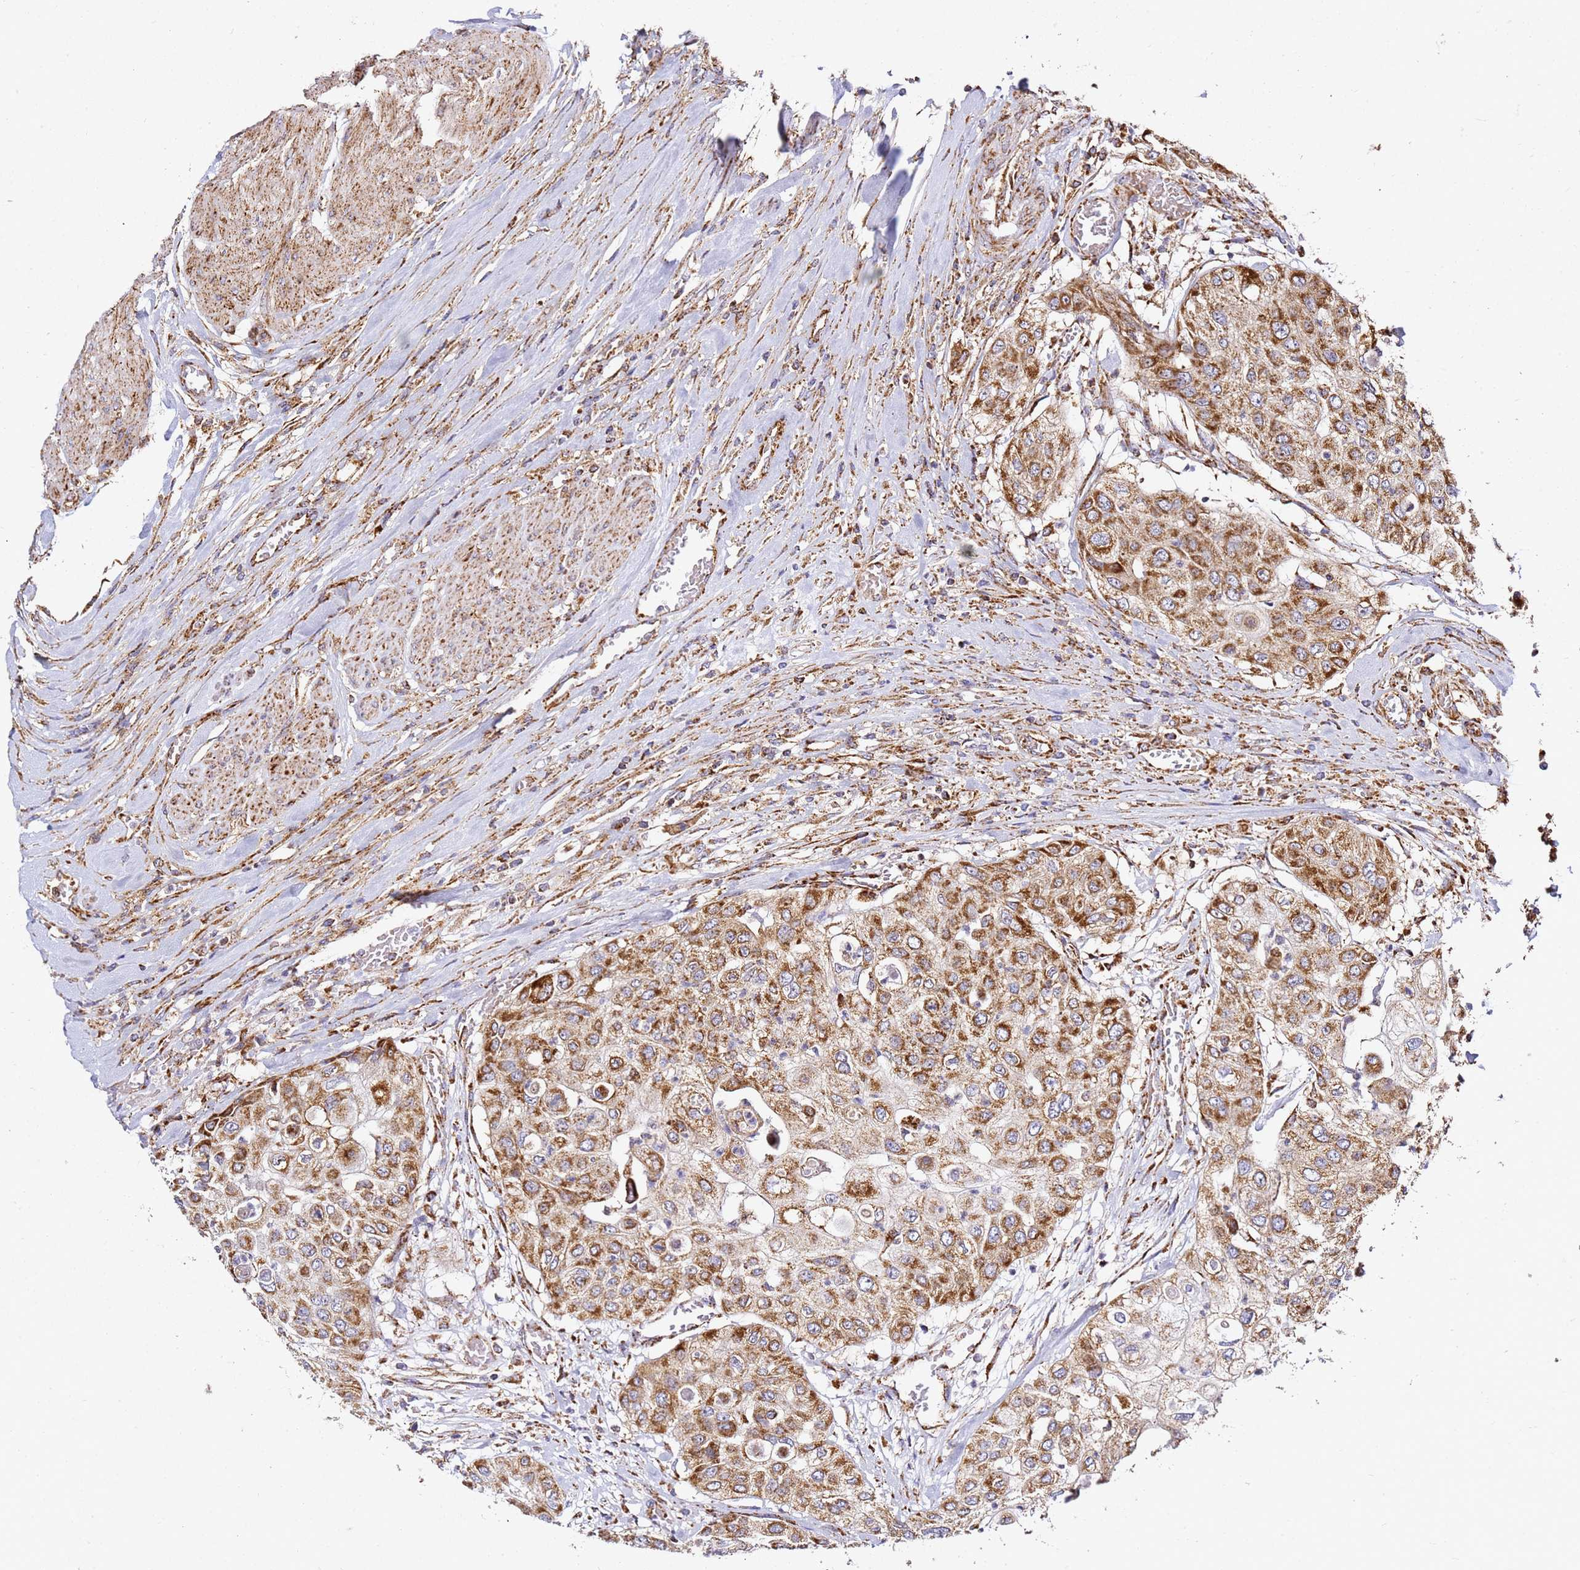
{"staining": {"intensity": "strong", "quantity": ">75%", "location": "cytoplasmic/membranous"}, "tissue": "urothelial cancer", "cell_type": "Tumor cells", "image_type": "cancer", "snomed": [{"axis": "morphology", "description": "Urothelial carcinoma, High grade"}, {"axis": "topography", "description": "Urinary bladder"}], "caption": "Urothelial carcinoma (high-grade) was stained to show a protein in brown. There is high levels of strong cytoplasmic/membranous expression in approximately >75% of tumor cells.", "gene": "NDUFA3", "patient": {"sex": "female", "age": 79}}